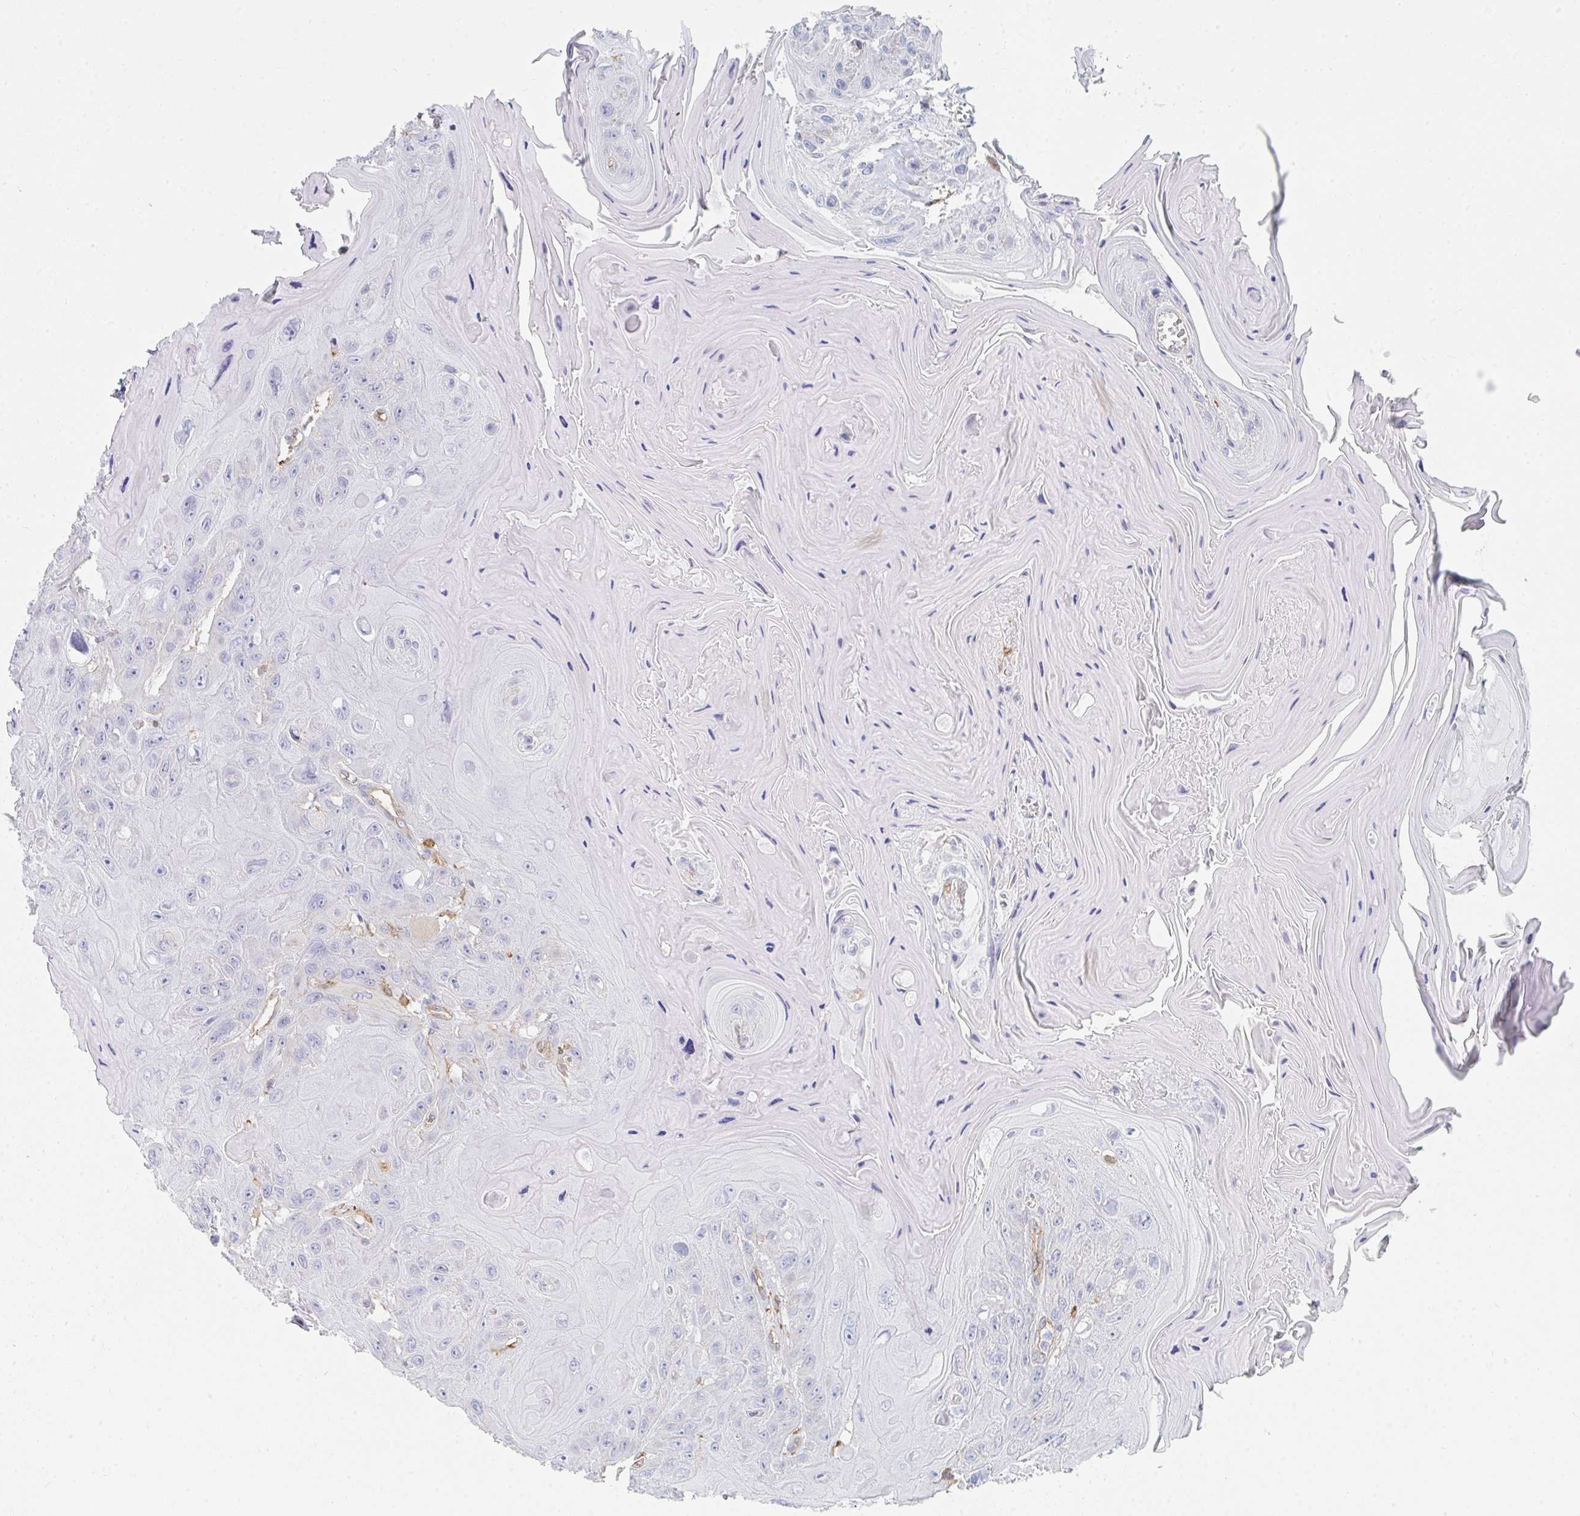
{"staining": {"intensity": "negative", "quantity": "none", "location": "none"}, "tissue": "head and neck cancer", "cell_type": "Tumor cells", "image_type": "cancer", "snomed": [{"axis": "morphology", "description": "Squamous cell carcinoma, NOS"}, {"axis": "topography", "description": "Head-Neck"}], "caption": "Squamous cell carcinoma (head and neck) was stained to show a protein in brown. There is no significant positivity in tumor cells.", "gene": "DAB2", "patient": {"sex": "female", "age": 59}}